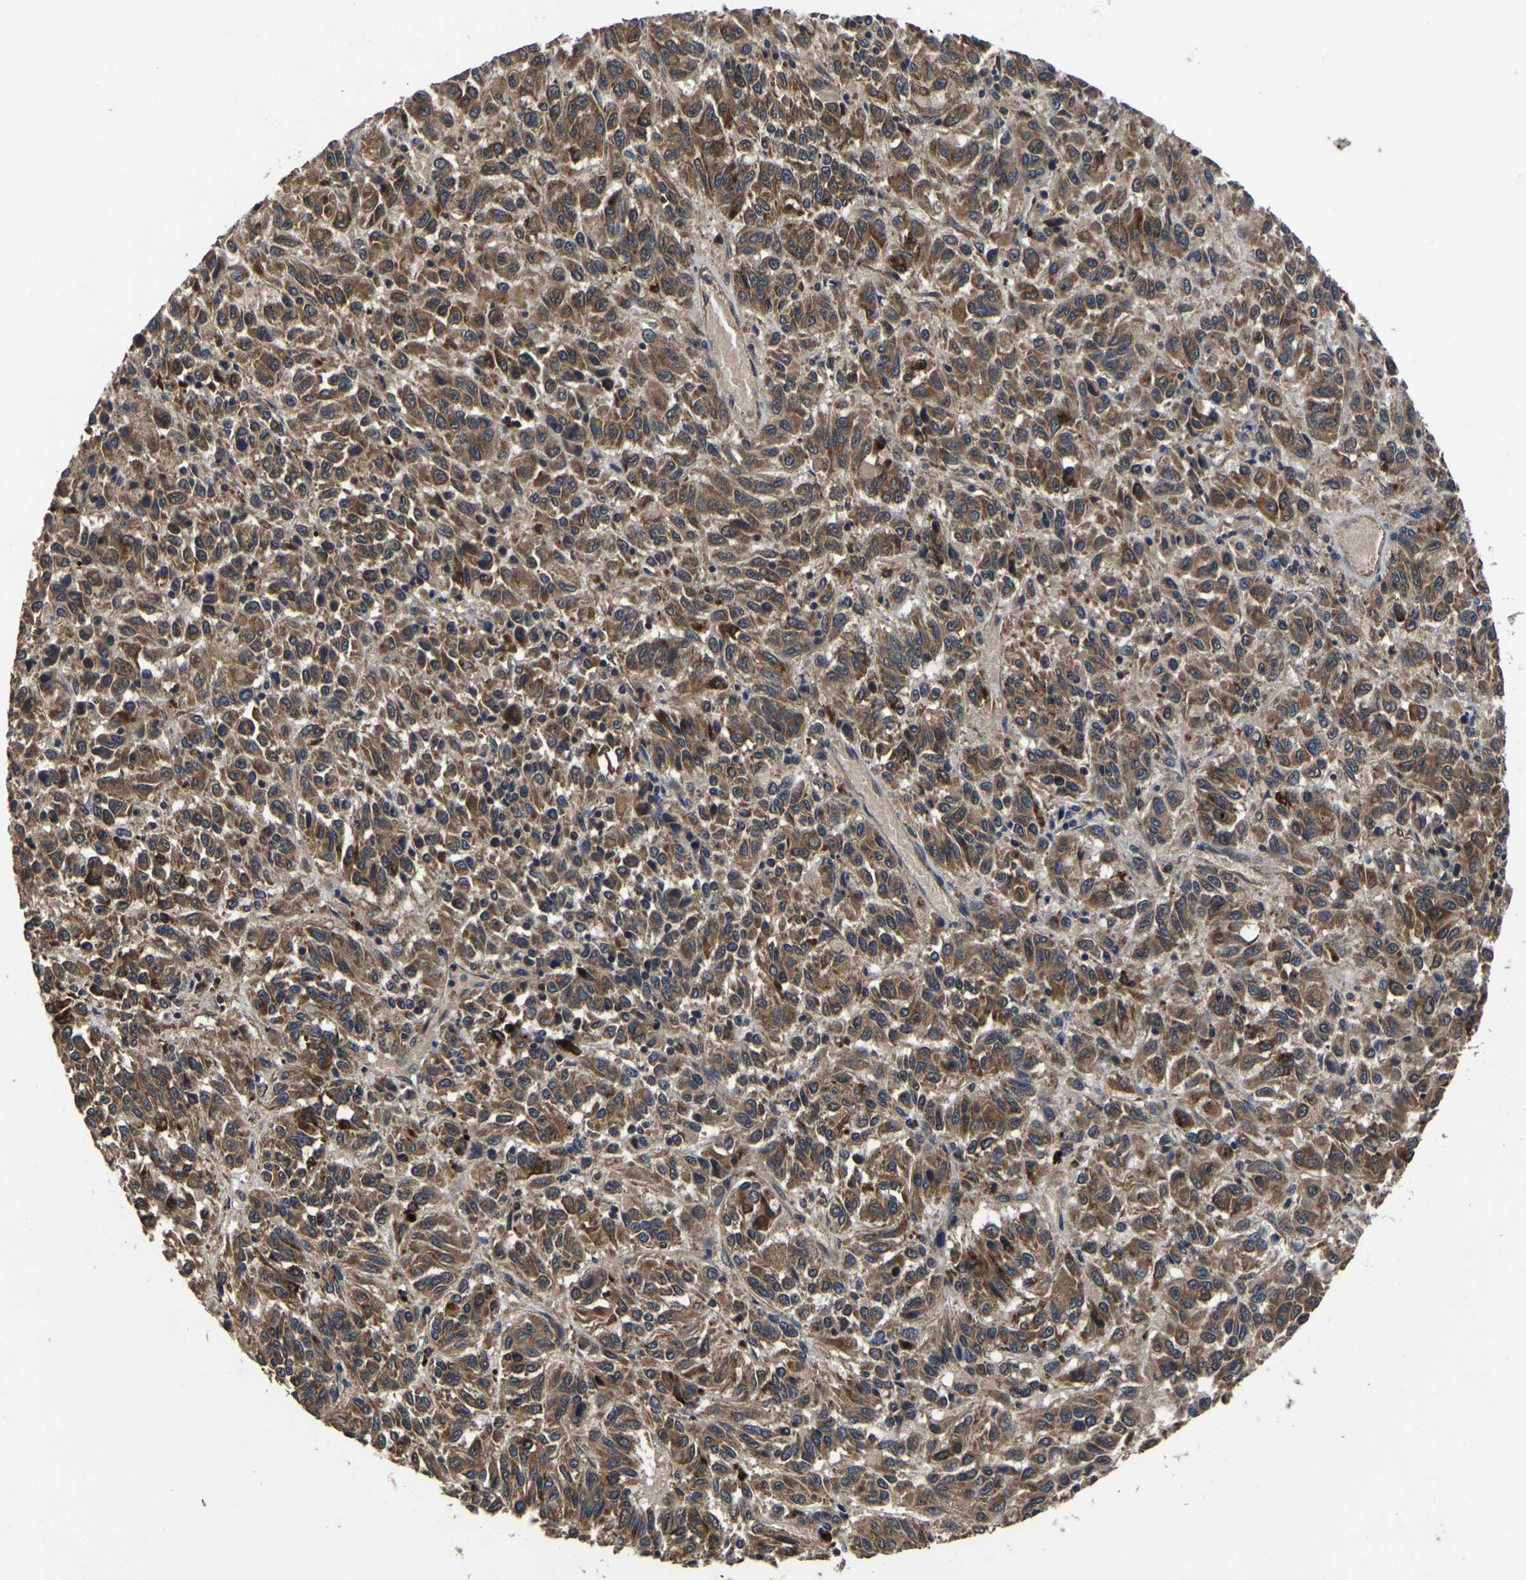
{"staining": {"intensity": "moderate", "quantity": ">75%", "location": "cytoplasmic/membranous"}, "tissue": "melanoma", "cell_type": "Tumor cells", "image_type": "cancer", "snomed": [{"axis": "morphology", "description": "Malignant melanoma, Metastatic site"}, {"axis": "topography", "description": "Lung"}], "caption": "Moderate cytoplasmic/membranous protein positivity is seen in approximately >75% of tumor cells in malignant melanoma (metastatic site).", "gene": "CRYZL1", "patient": {"sex": "male", "age": 64}}